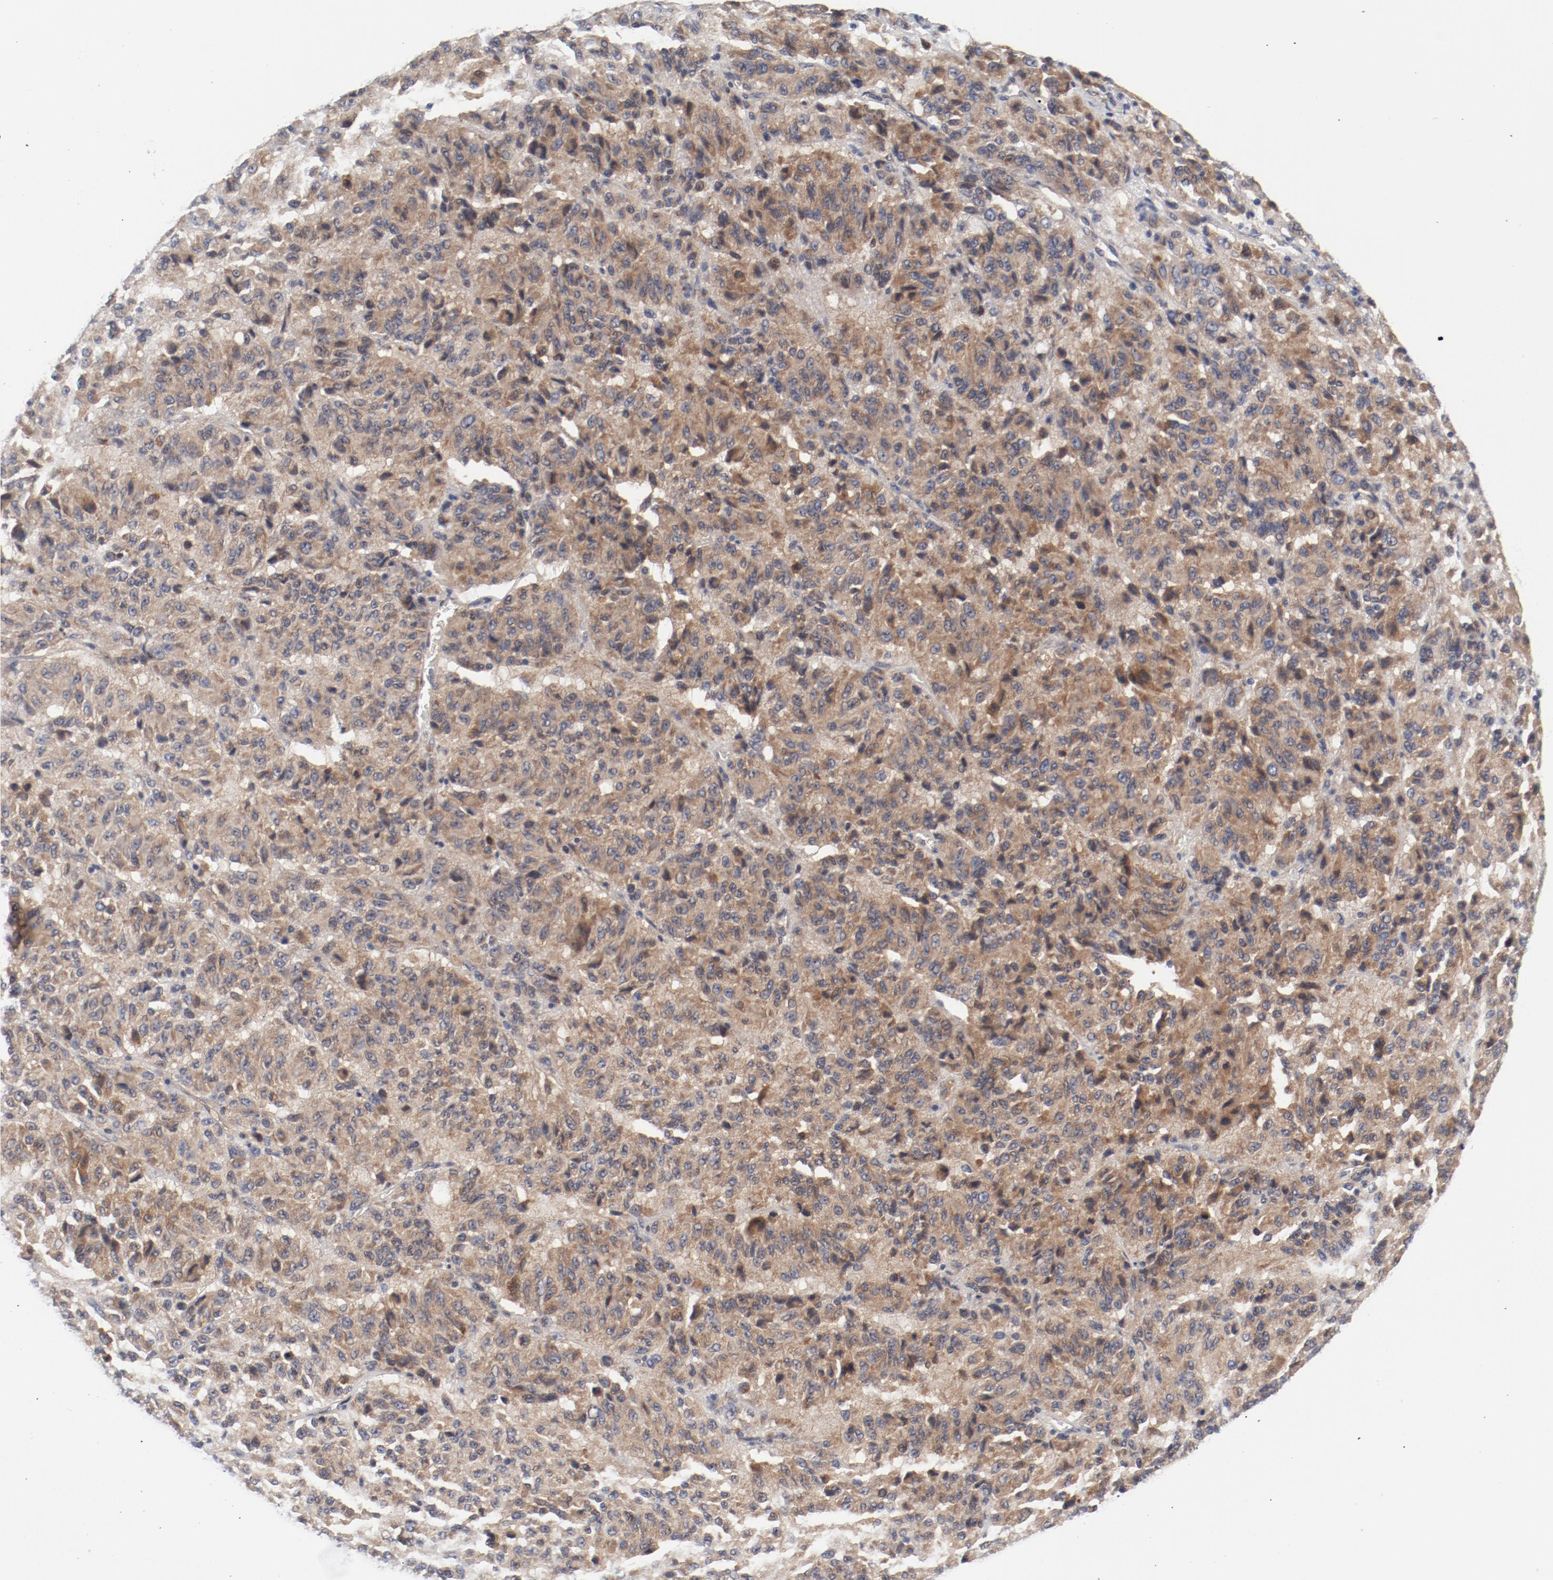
{"staining": {"intensity": "moderate", "quantity": ">75%", "location": "cytoplasmic/membranous"}, "tissue": "melanoma", "cell_type": "Tumor cells", "image_type": "cancer", "snomed": [{"axis": "morphology", "description": "Malignant melanoma, Metastatic site"}, {"axis": "topography", "description": "Lung"}], "caption": "A photomicrograph of melanoma stained for a protein demonstrates moderate cytoplasmic/membranous brown staining in tumor cells. The staining was performed using DAB (3,3'-diaminobenzidine), with brown indicating positive protein expression. Nuclei are stained blue with hematoxylin.", "gene": "BAD", "patient": {"sex": "male", "age": 64}}